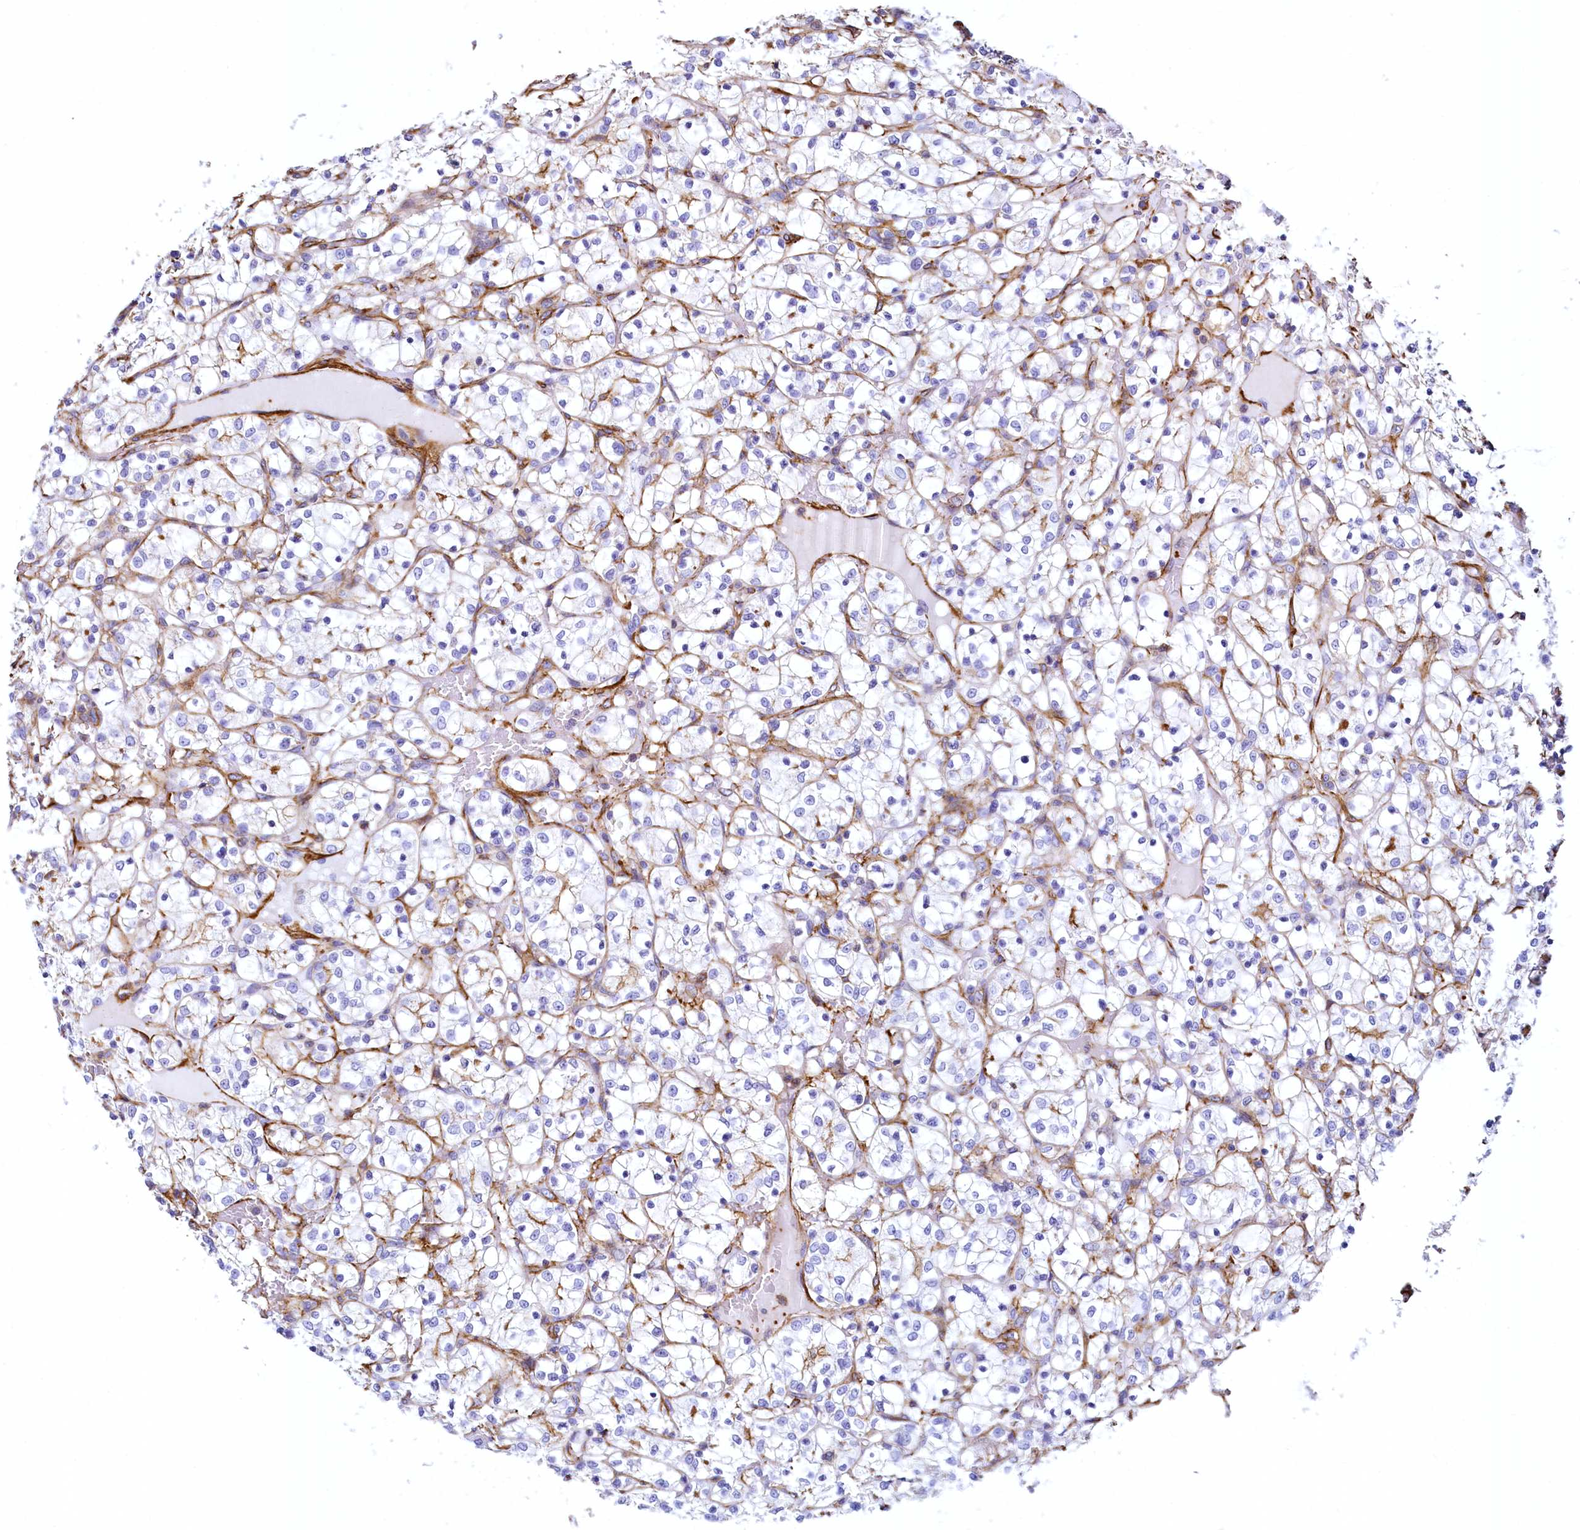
{"staining": {"intensity": "moderate", "quantity": "<25%", "location": "cytoplasmic/membranous"}, "tissue": "renal cancer", "cell_type": "Tumor cells", "image_type": "cancer", "snomed": [{"axis": "morphology", "description": "Adenocarcinoma, NOS"}, {"axis": "topography", "description": "Kidney"}], "caption": "The micrograph displays immunohistochemical staining of adenocarcinoma (renal). There is moderate cytoplasmic/membranous expression is seen in approximately <25% of tumor cells. (Stains: DAB in brown, nuclei in blue, Microscopy: brightfield microscopy at high magnification).", "gene": "THBS1", "patient": {"sex": "female", "age": 69}}